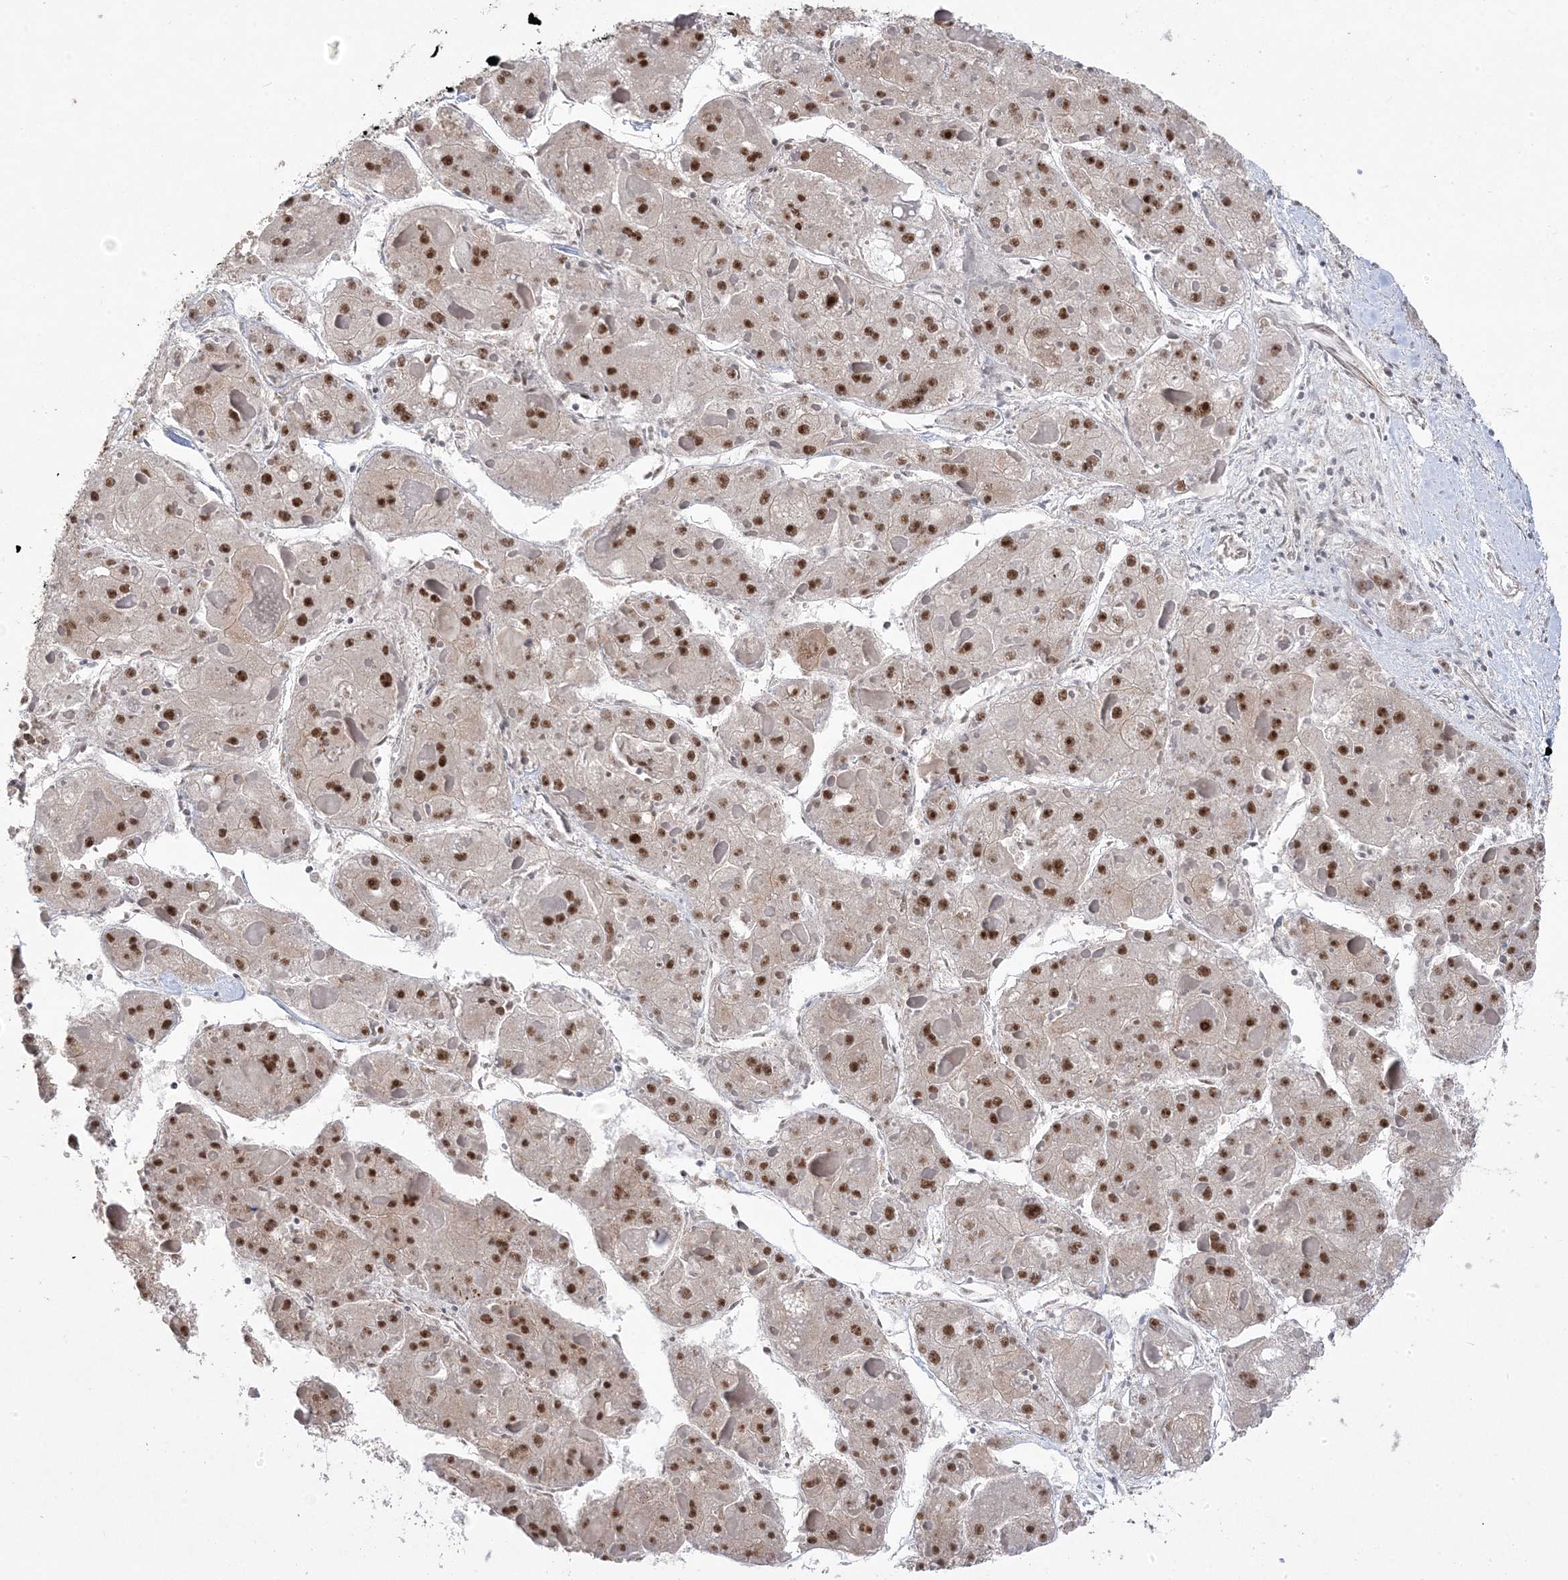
{"staining": {"intensity": "strong", "quantity": ">75%", "location": "nuclear"}, "tissue": "liver cancer", "cell_type": "Tumor cells", "image_type": "cancer", "snomed": [{"axis": "morphology", "description": "Carcinoma, Hepatocellular, NOS"}, {"axis": "topography", "description": "Liver"}], "caption": "Immunohistochemistry (IHC) image of neoplastic tissue: human hepatocellular carcinoma (liver) stained using immunohistochemistry displays high levels of strong protein expression localized specifically in the nuclear of tumor cells, appearing as a nuclear brown color.", "gene": "MTREX", "patient": {"sex": "female", "age": 73}}